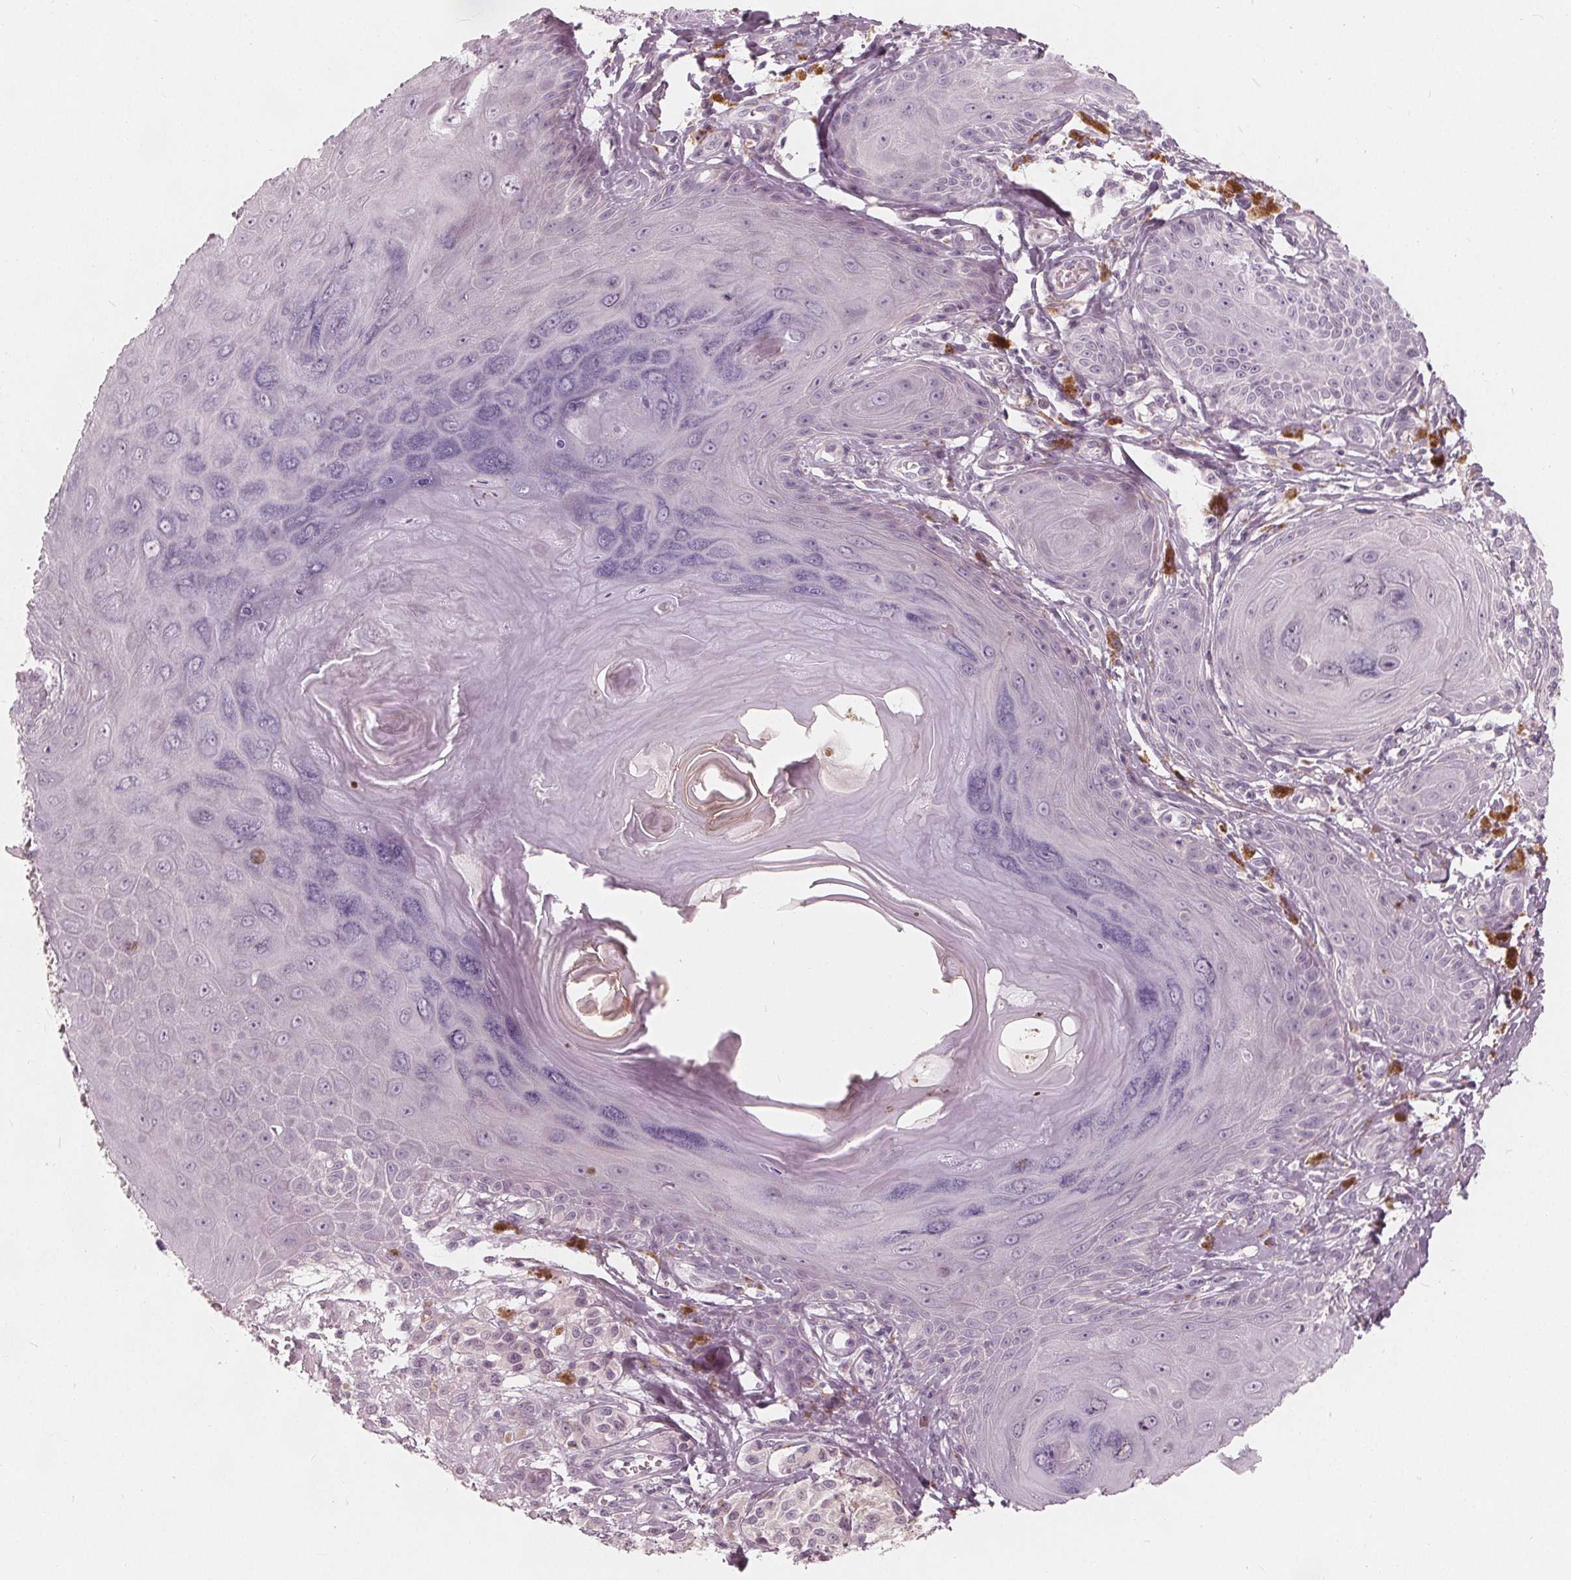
{"staining": {"intensity": "negative", "quantity": "none", "location": "none"}, "tissue": "melanoma", "cell_type": "Tumor cells", "image_type": "cancer", "snomed": [{"axis": "morphology", "description": "Malignant melanoma, NOS"}, {"axis": "topography", "description": "Skin"}], "caption": "DAB (3,3'-diaminobenzidine) immunohistochemical staining of malignant melanoma exhibits no significant positivity in tumor cells.", "gene": "SAT2", "patient": {"sex": "female", "age": 80}}